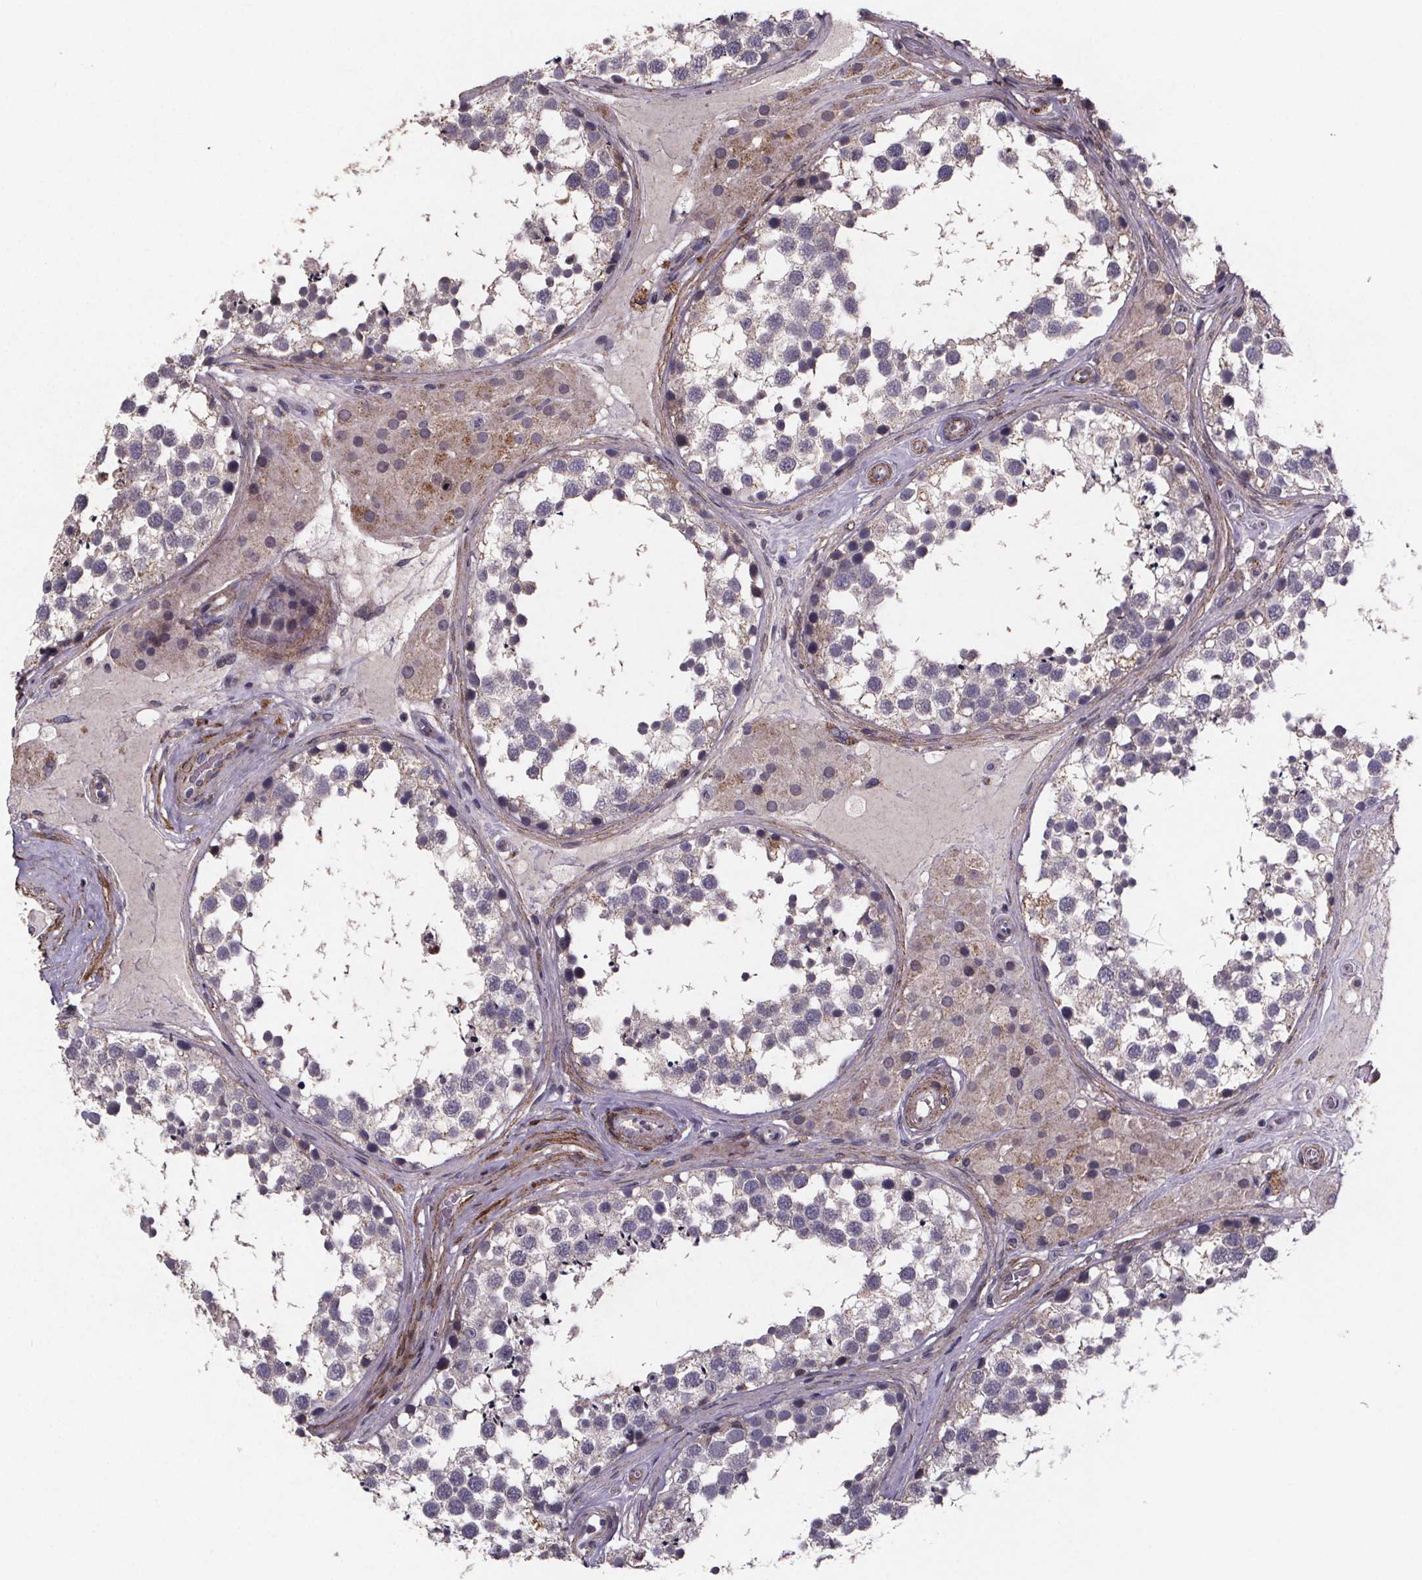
{"staining": {"intensity": "negative", "quantity": "none", "location": "none"}, "tissue": "testis", "cell_type": "Cells in seminiferous ducts", "image_type": "normal", "snomed": [{"axis": "morphology", "description": "Normal tissue, NOS"}, {"axis": "morphology", "description": "Seminoma, NOS"}, {"axis": "topography", "description": "Testis"}], "caption": "High power microscopy image of an IHC histopathology image of unremarkable testis, revealing no significant staining in cells in seminiferous ducts.", "gene": "PALLD", "patient": {"sex": "male", "age": 65}}